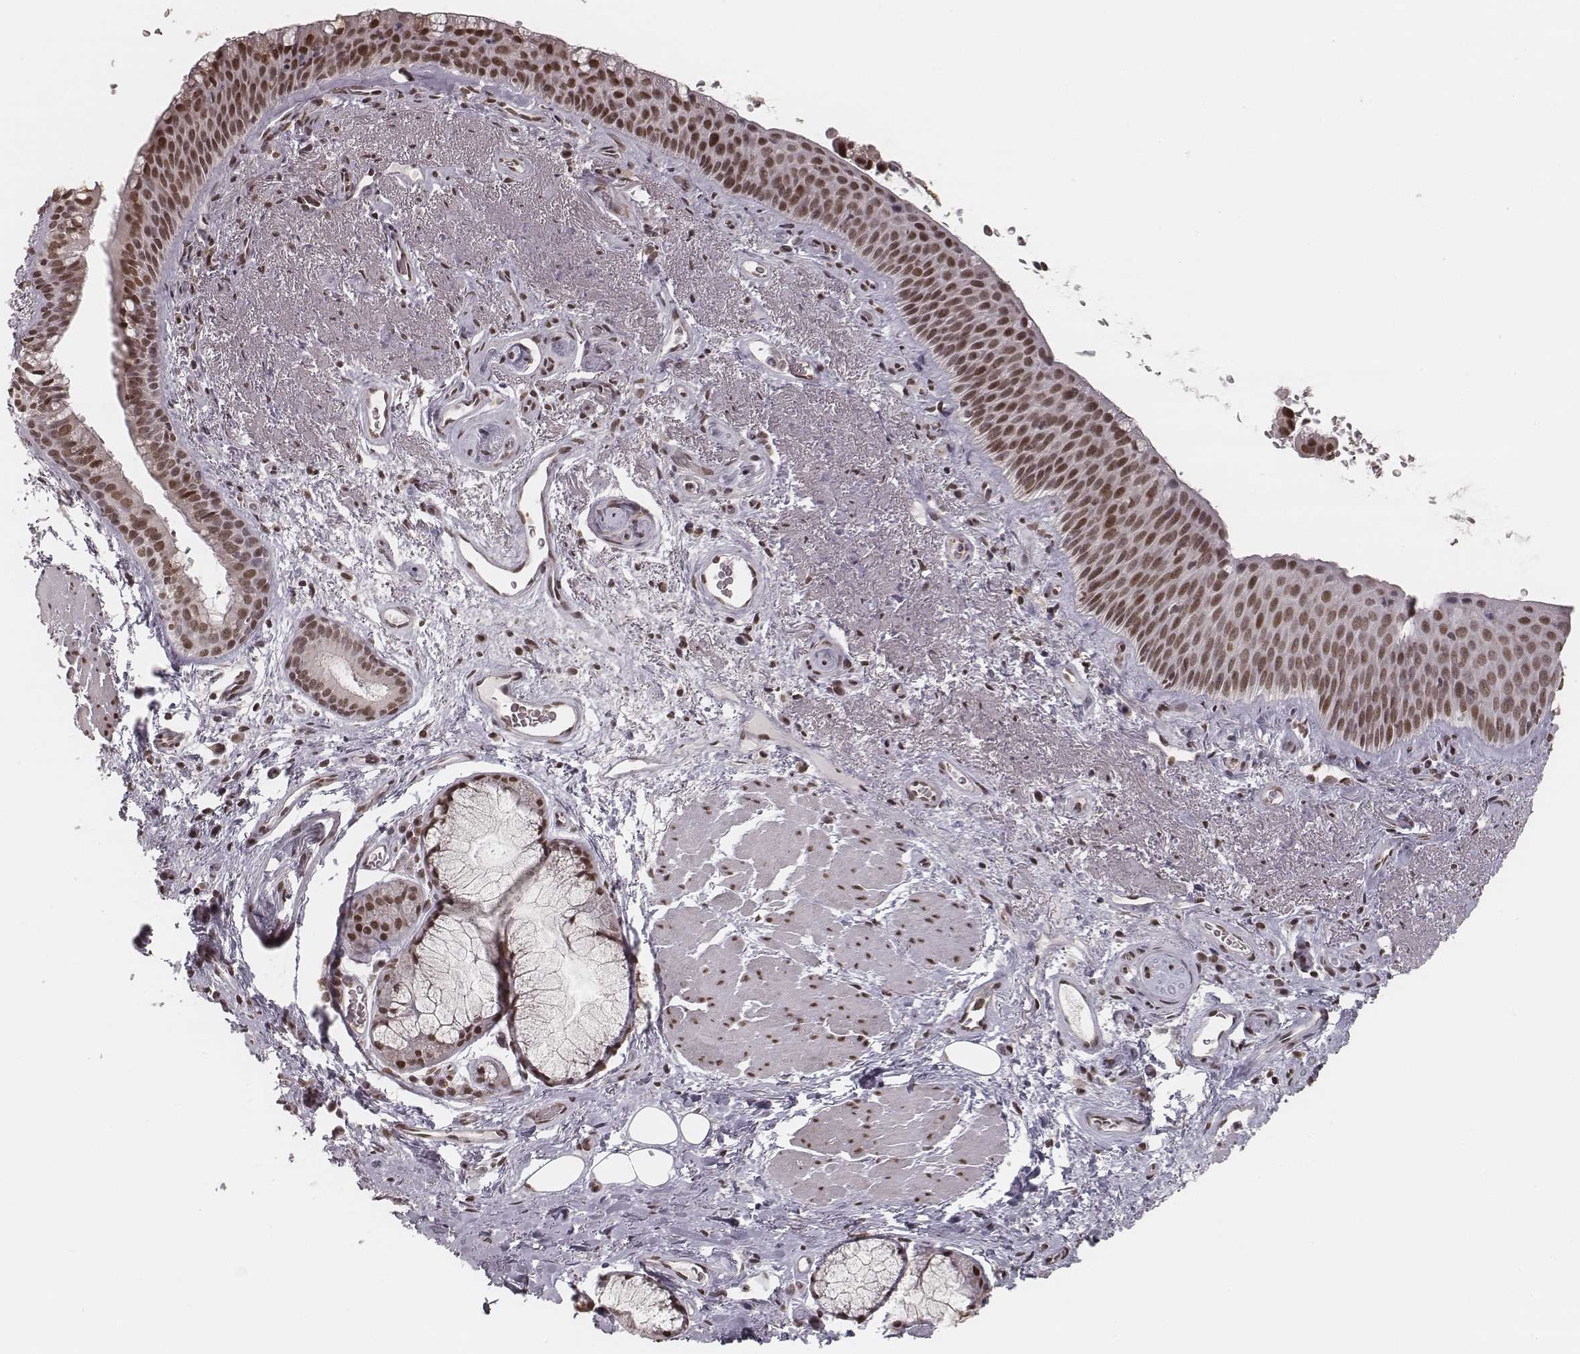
{"staining": {"intensity": "moderate", "quantity": ">75%", "location": "nuclear"}, "tissue": "bronchus", "cell_type": "Respiratory epithelial cells", "image_type": "normal", "snomed": [{"axis": "morphology", "description": "Normal tissue, NOS"}, {"axis": "topography", "description": "Bronchus"}], "caption": "Moderate nuclear protein expression is identified in about >75% of respiratory epithelial cells in bronchus.", "gene": "HMGA2", "patient": {"sex": "male", "age": 48}}